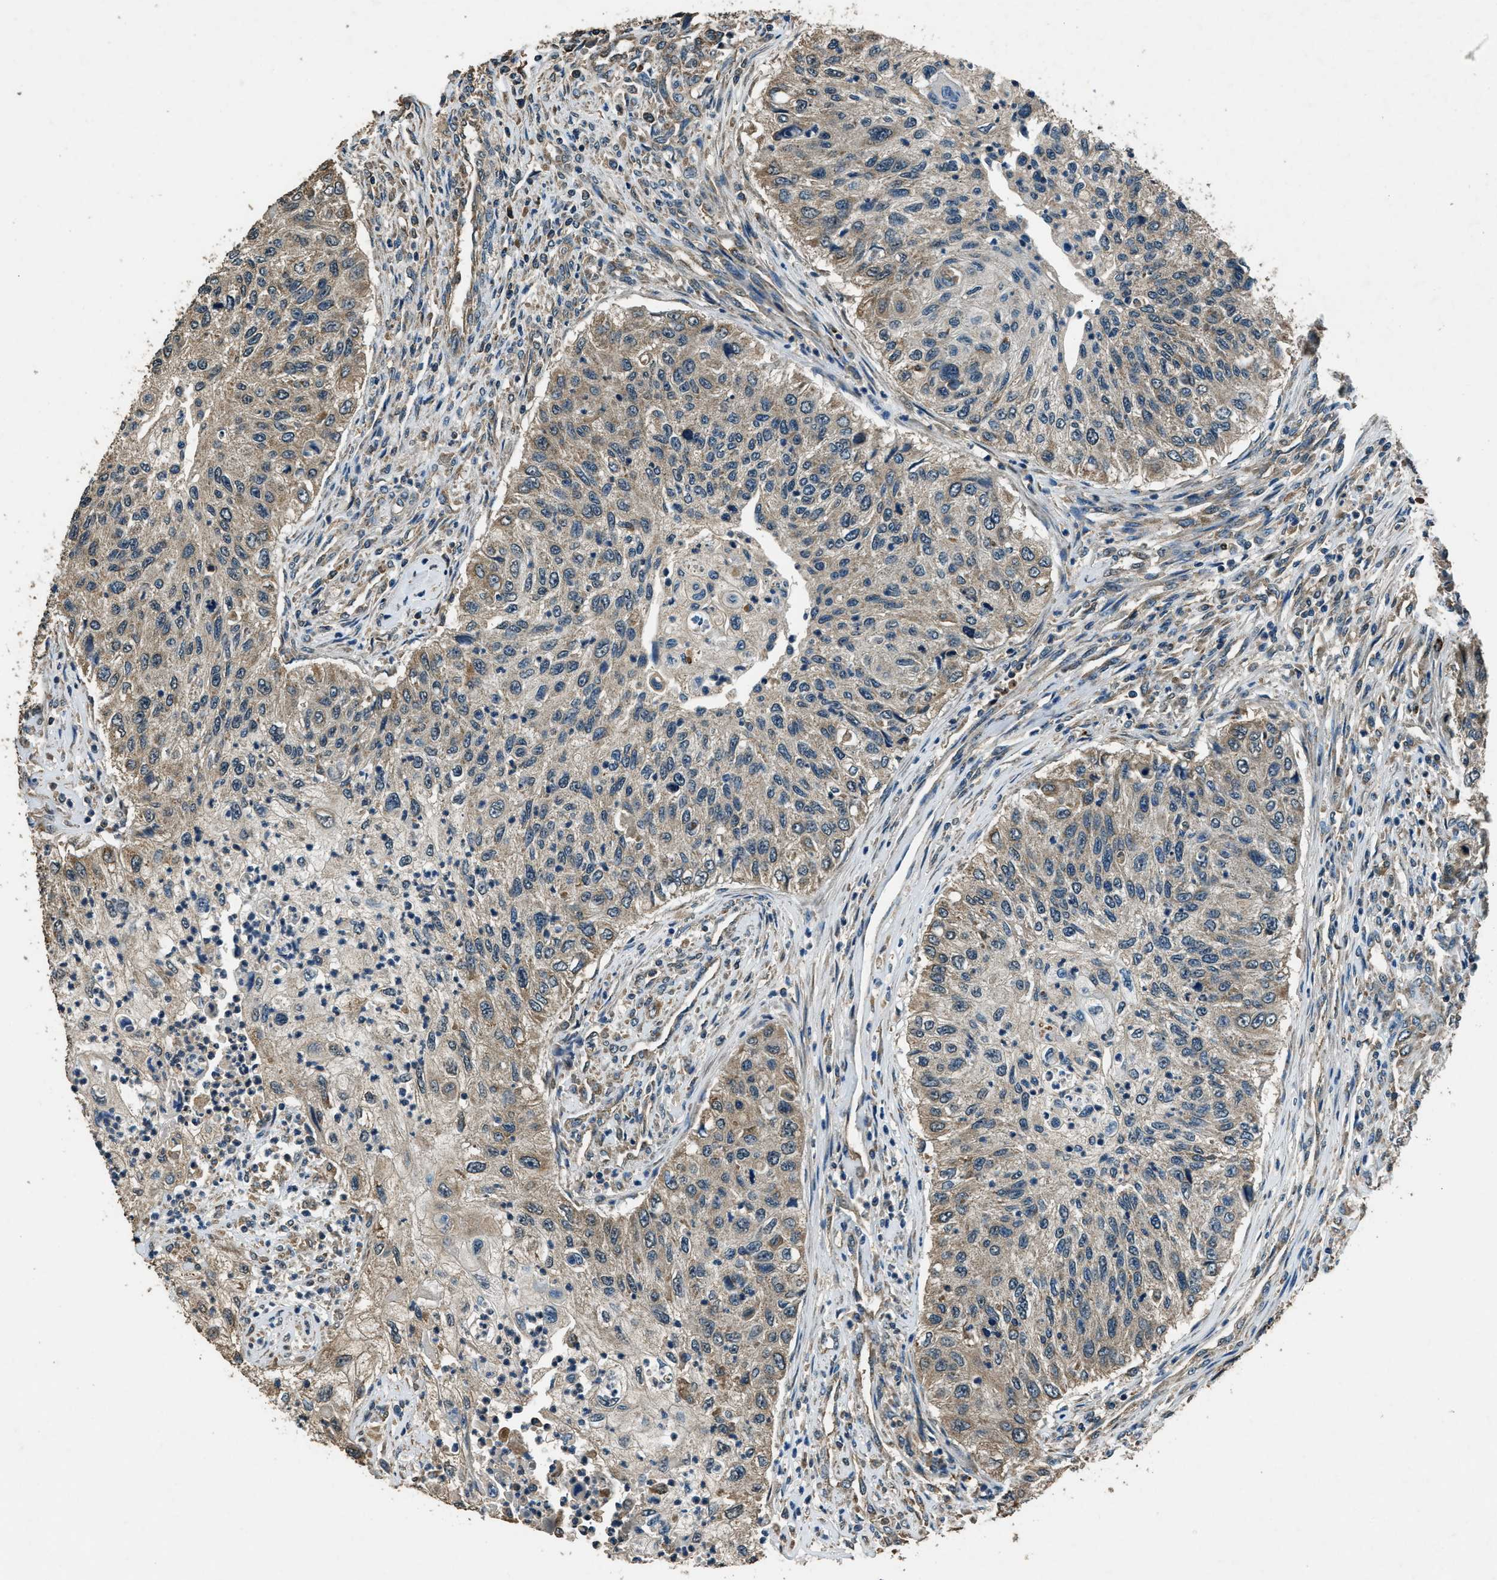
{"staining": {"intensity": "weak", "quantity": "25%-75%", "location": "cytoplasmic/membranous"}, "tissue": "urothelial cancer", "cell_type": "Tumor cells", "image_type": "cancer", "snomed": [{"axis": "morphology", "description": "Urothelial carcinoma, High grade"}, {"axis": "topography", "description": "Urinary bladder"}], "caption": "Protein expression analysis of human urothelial cancer reveals weak cytoplasmic/membranous positivity in approximately 25%-75% of tumor cells.", "gene": "SALL3", "patient": {"sex": "female", "age": 60}}